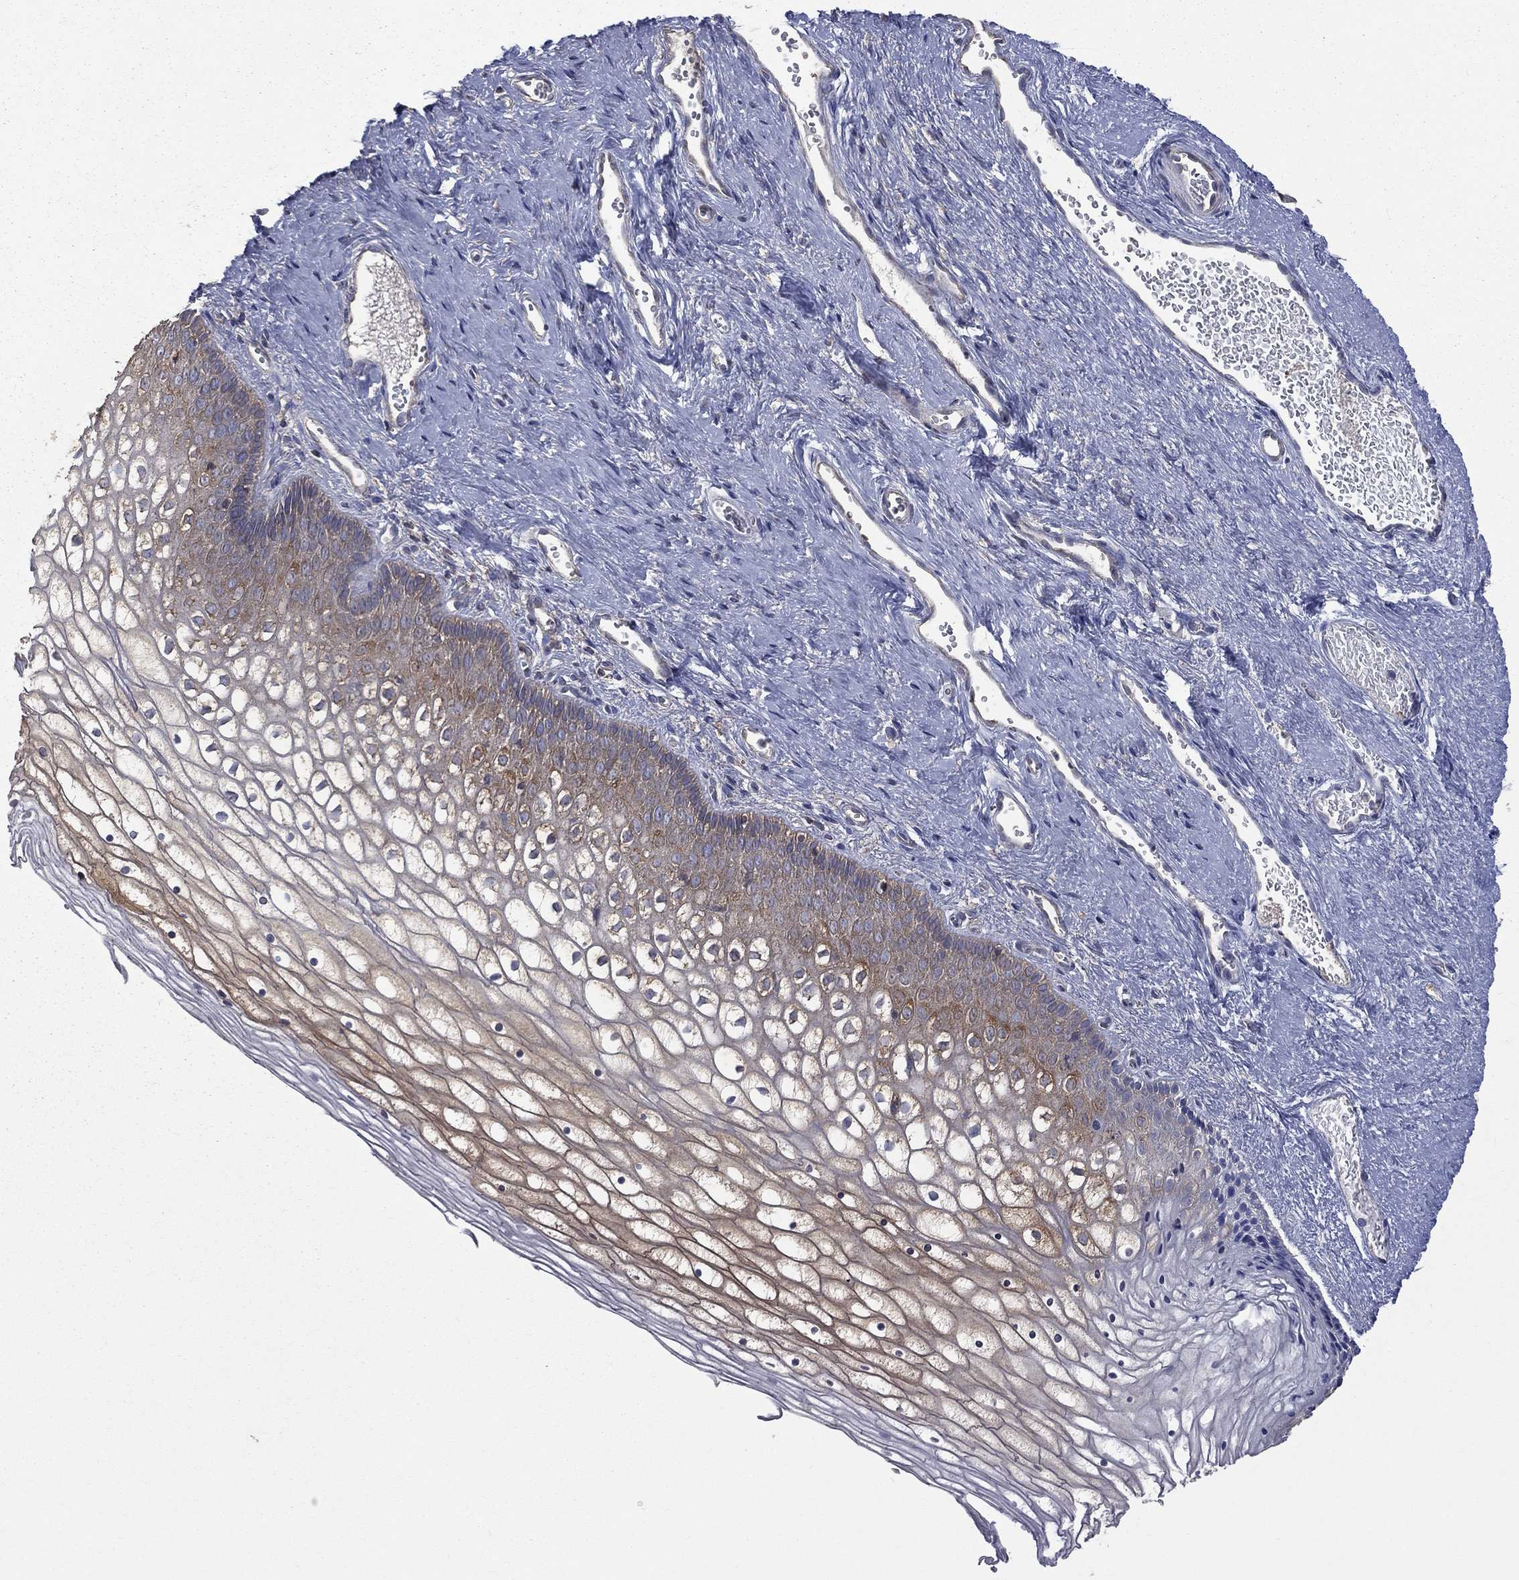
{"staining": {"intensity": "moderate", "quantity": "25%-75%", "location": "cytoplasmic/membranous"}, "tissue": "vagina", "cell_type": "Squamous epithelial cells", "image_type": "normal", "snomed": [{"axis": "morphology", "description": "Normal tissue, NOS"}, {"axis": "topography", "description": "Vagina"}], "caption": "Immunohistochemistry (IHC) (DAB) staining of unremarkable human vagina reveals moderate cytoplasmic/membranous protein positivity in approximately 25%-75% of squamous epithelial cells. (DAB (3,3'-diaminobenzidine) = brown stain, brightfield microscopy at high magnification).", "gene": "SARS1", "patient": {"sex": "female", "age": 32}}